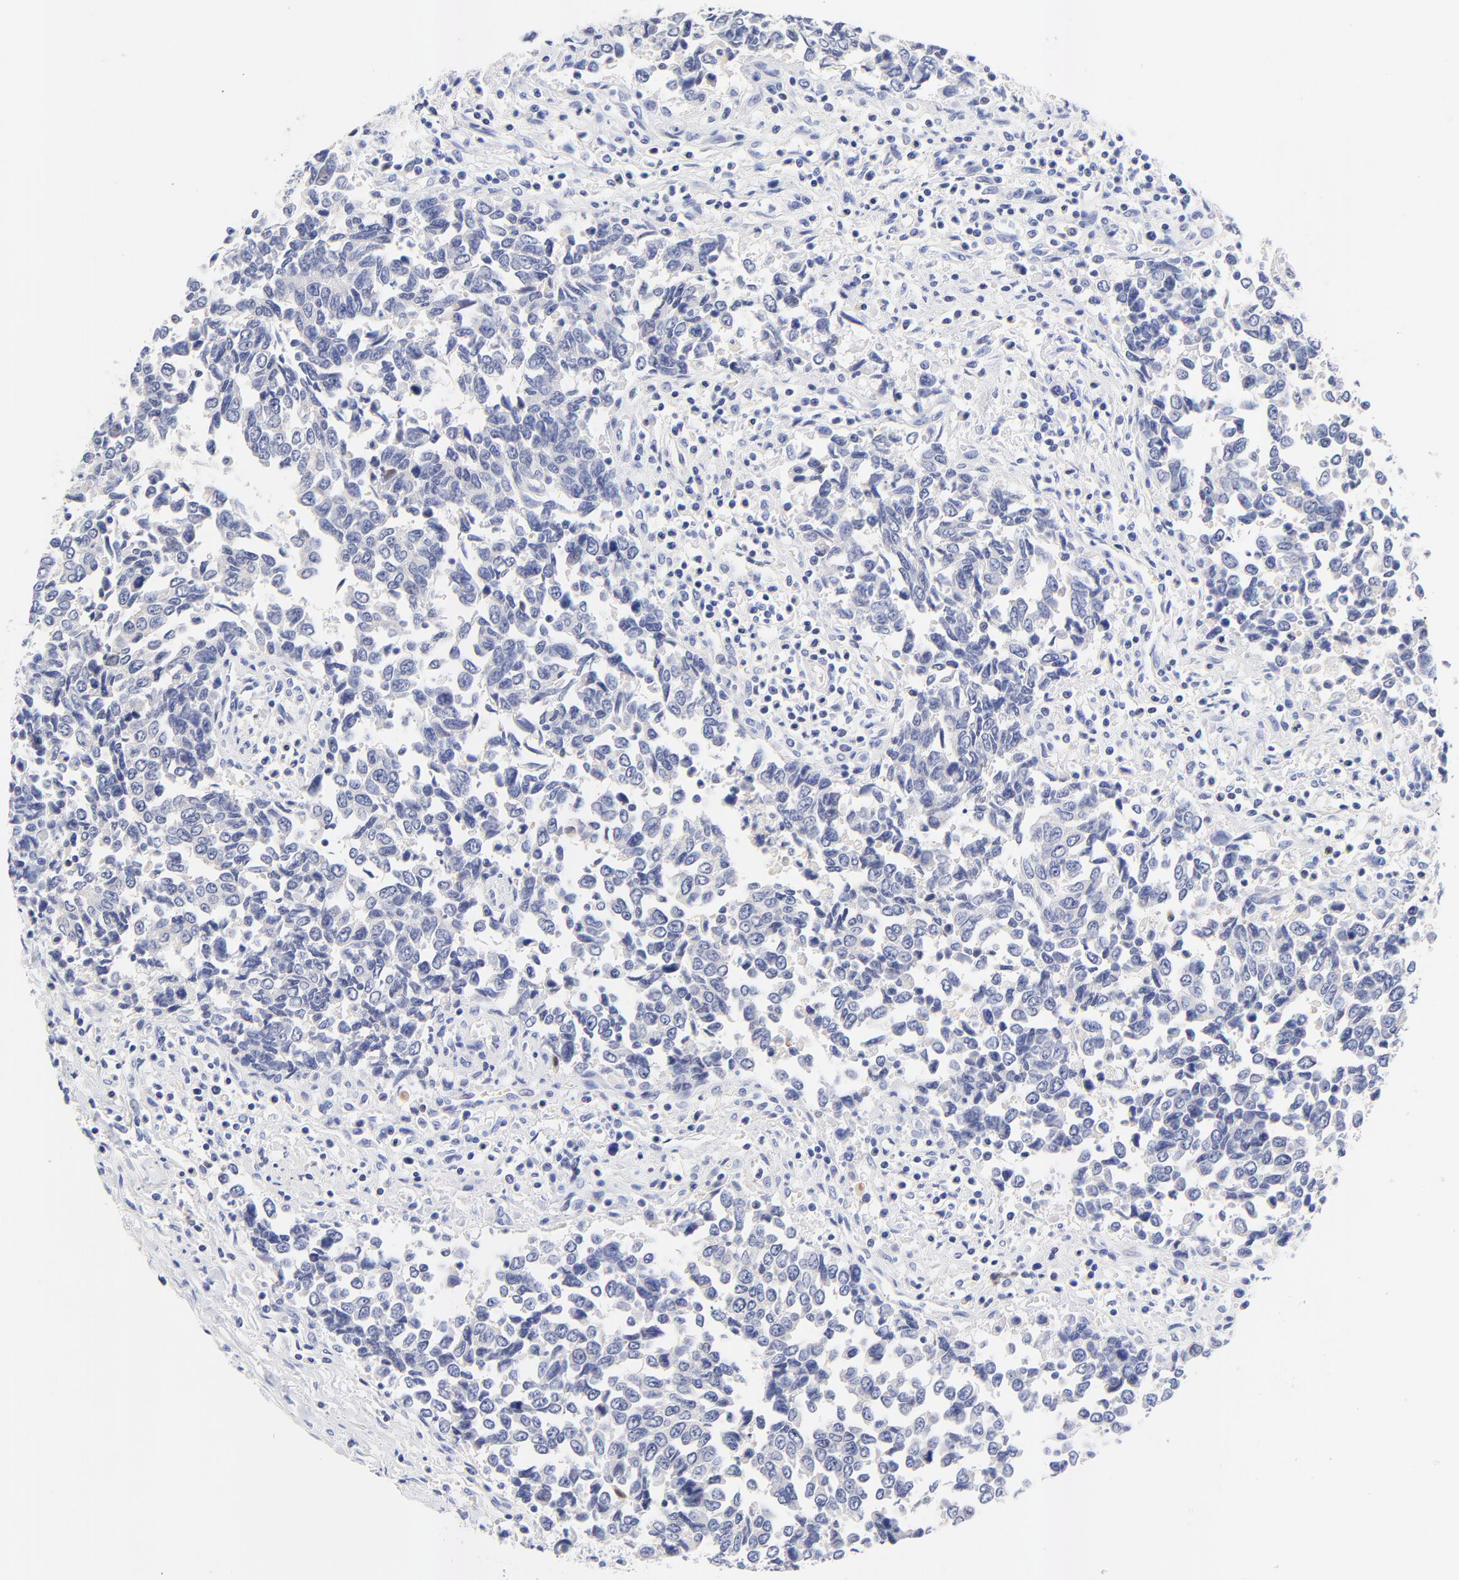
{"staining": {"intensity": "negative", "quantity": "none", "location": "none"}, "tissue": "urothelial cancer", "cell_type": "Tumor cells", "image_type": "cancer", "snomed": [{"axis": "morphology", "description": "Urothelial carcinoma, High grade"}, {"axis": "topography", "description": "Urinary bladder"}], "caption": "Tumor cells are negative for protein expression in human urothelial cancer. (DAB immunohistochemistry visualized using brightfield microscopy, high magnification).", "gene": "FAM117B", "patient": {"sex": "male", "age": 86}}